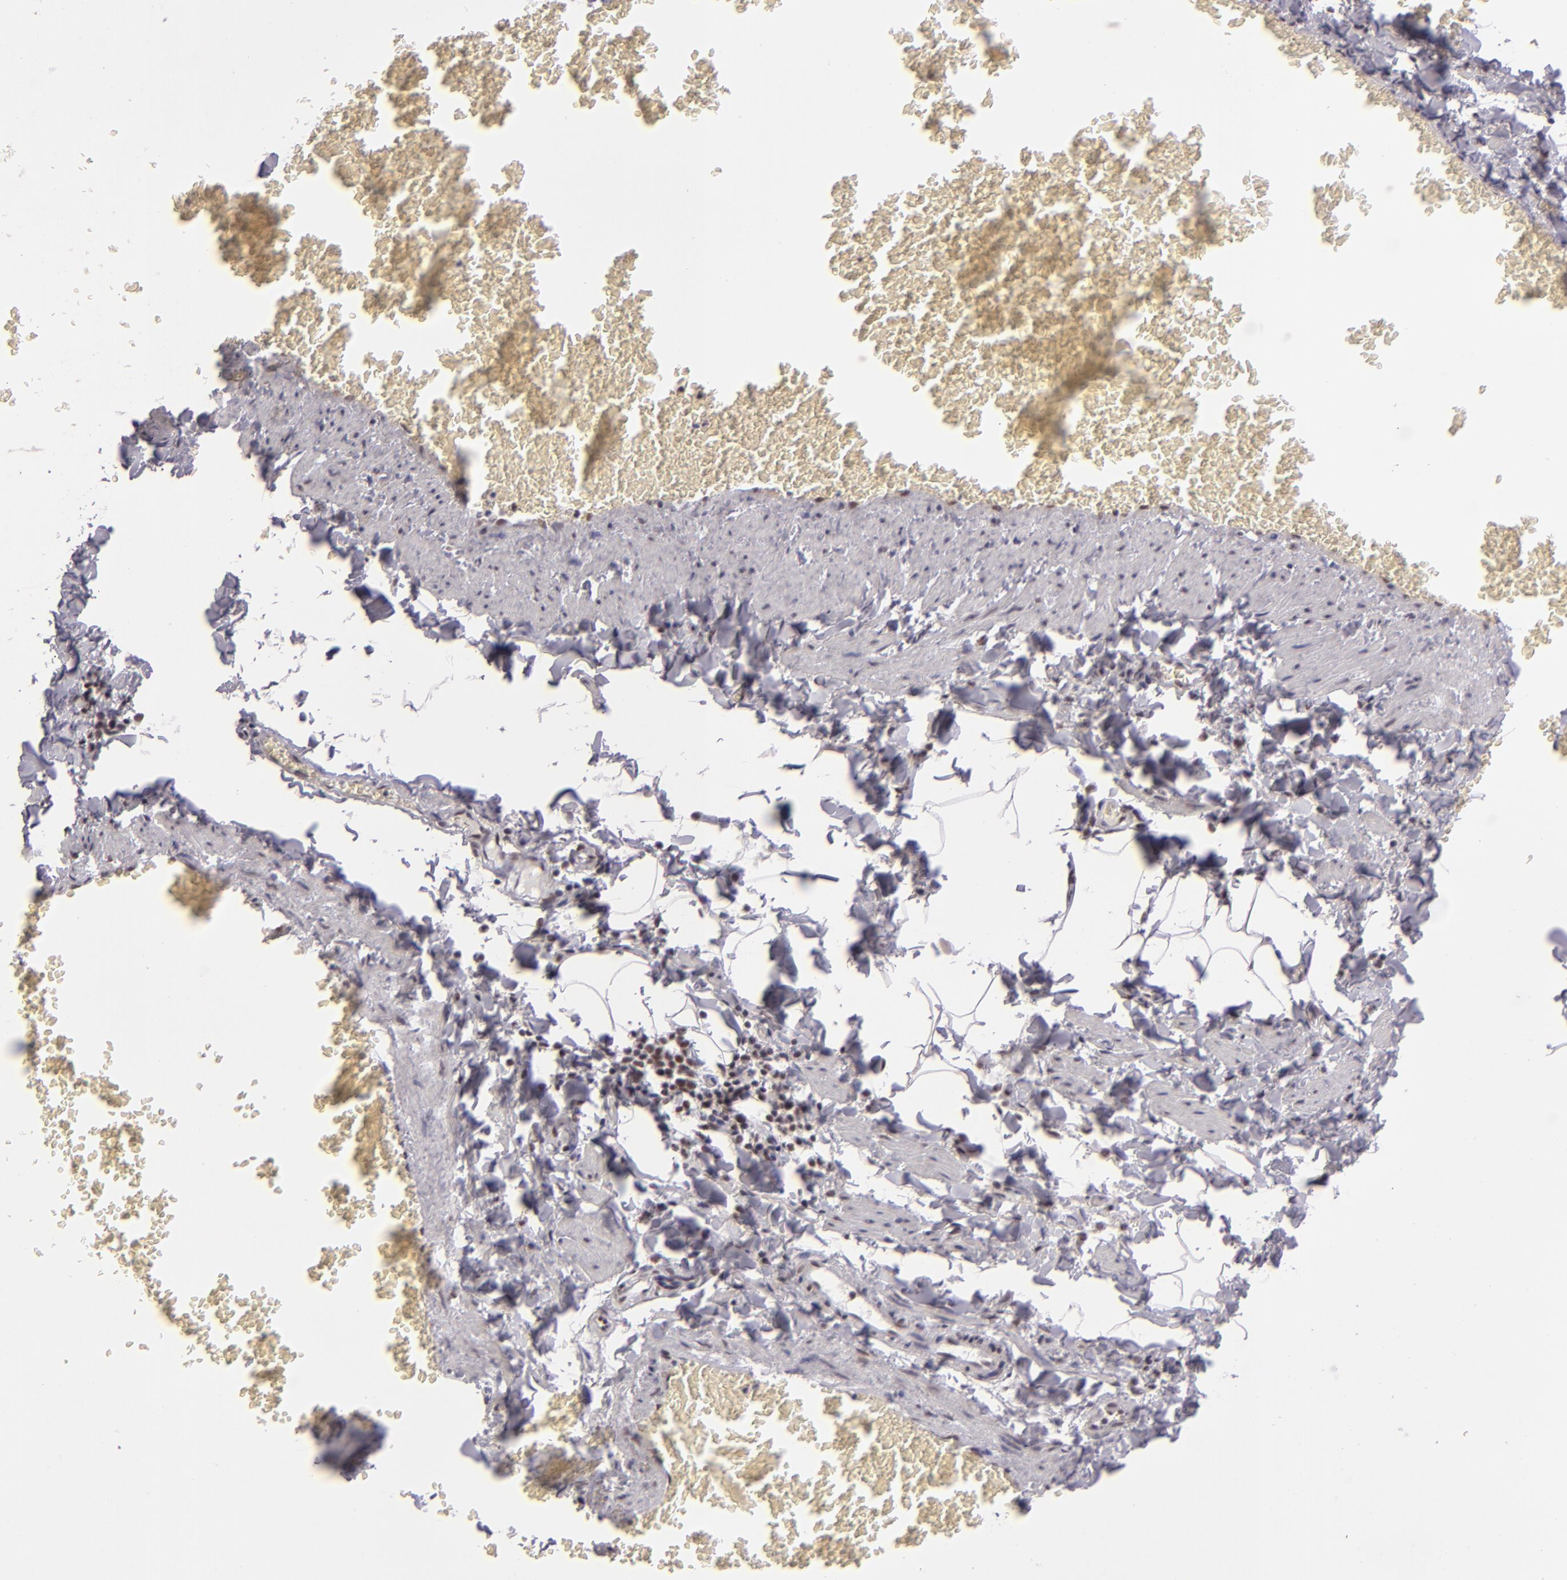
{"staining": {"intensity": "negative", "quantity": "none", "location": "none"}, "tissue": "adipose tissue", "cell_type": "Adipocytes", "image_type": "normal", "snomed": [{"axis": "morphology", "description": "Normal tissue, NOS"}, {"axis": "topography", "description": "Vascular tissue"}], "caption": "The photomicrograph shows no significant expression in adipocytes of adipose tissue. (DAB (3,3'-diaminobenzidine) immunohistochemistry, high magnification).", "gene": "BRD8", "patient": {"sex": "male", "age": 41}}